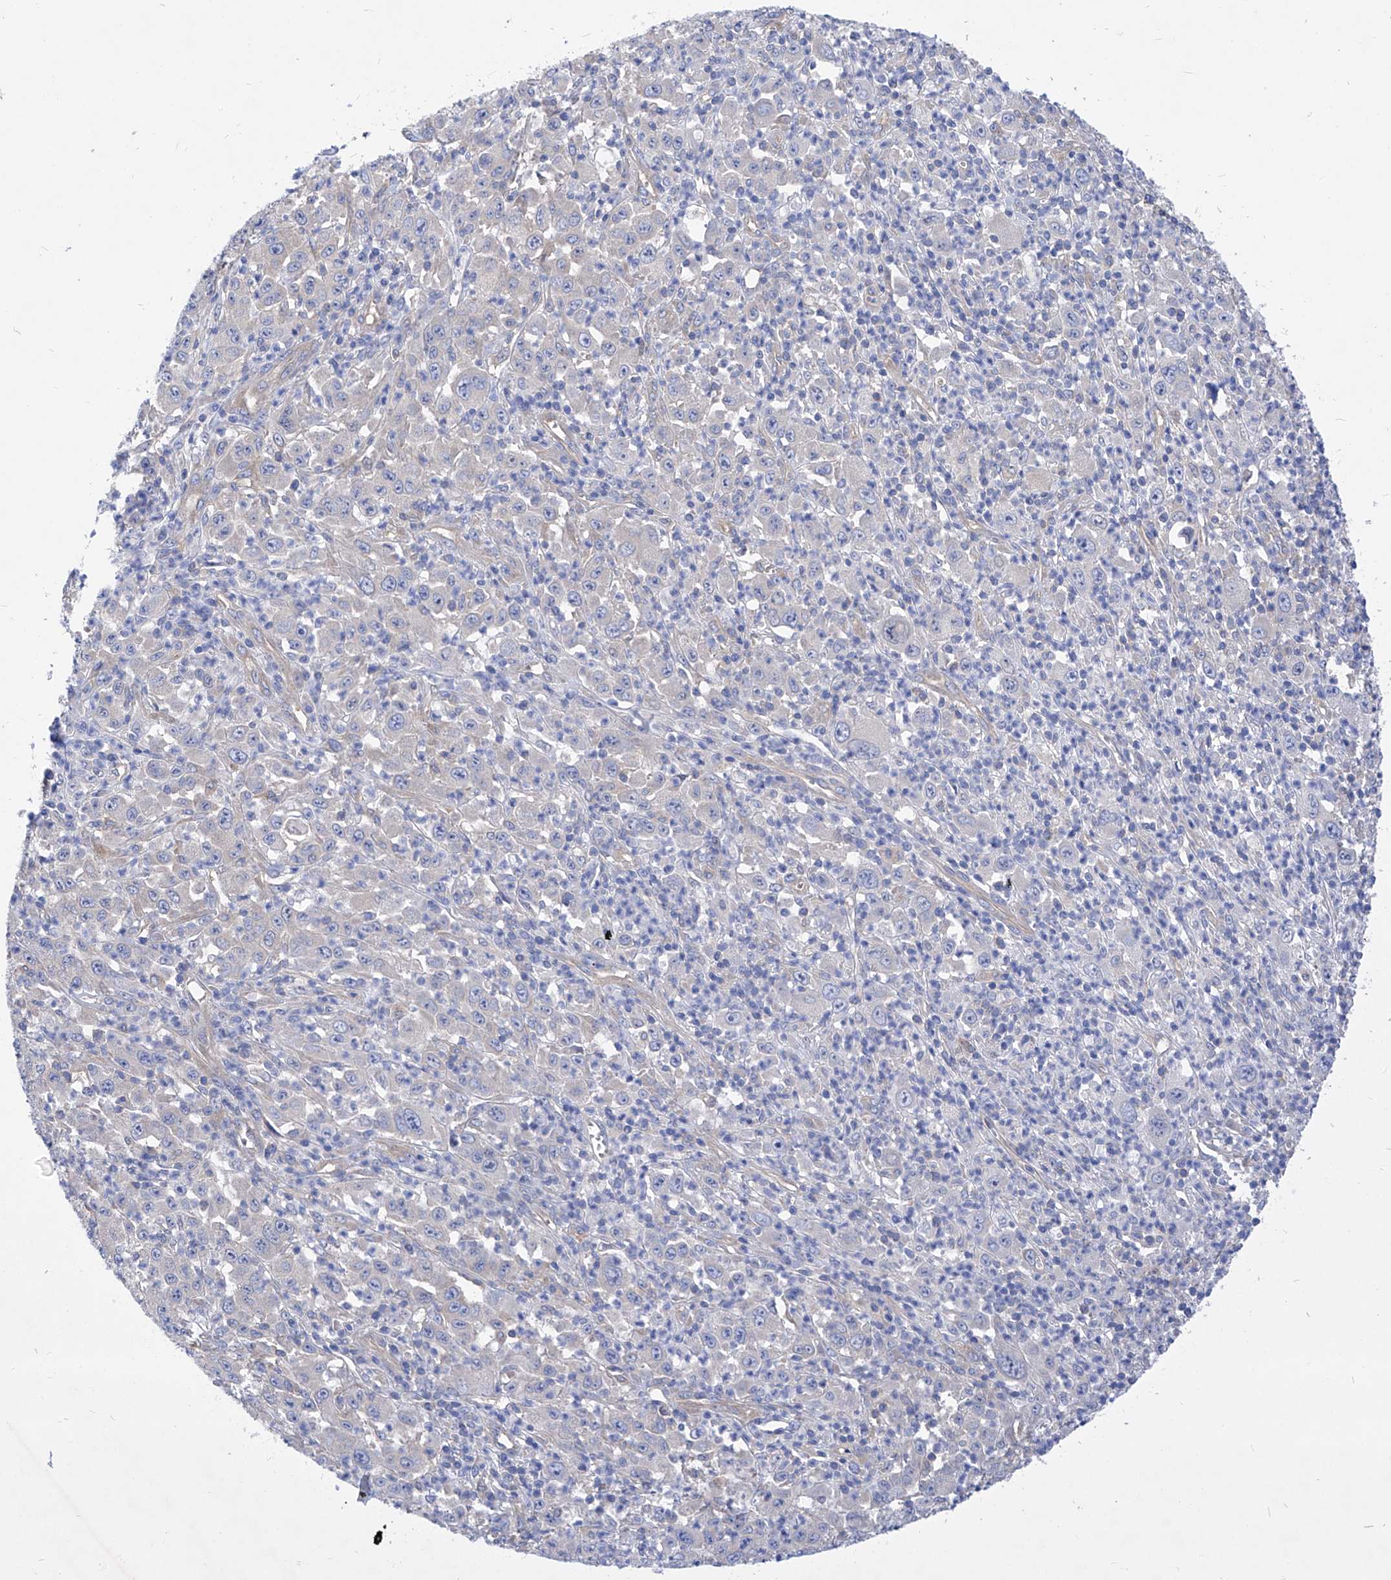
{"staining": {"intensity": "negative", "quantity": "none", "location": "none"}, "tissue": "melanoma", "cell_type": "Tumor cells", "image_type": "cancer", "snomed": [{"axis": "morphology", "description": "Malignant melanoma, Metastatic site"}, {"axis": "topography", "description": "Skin"}], "caption": "This is a image of immunohistochemistry (IHC) staining of melanoma, which shows no expression in tumor cells.", "gene": "XPNPEP1", "patient": {"sex": "female", "age": 56}}